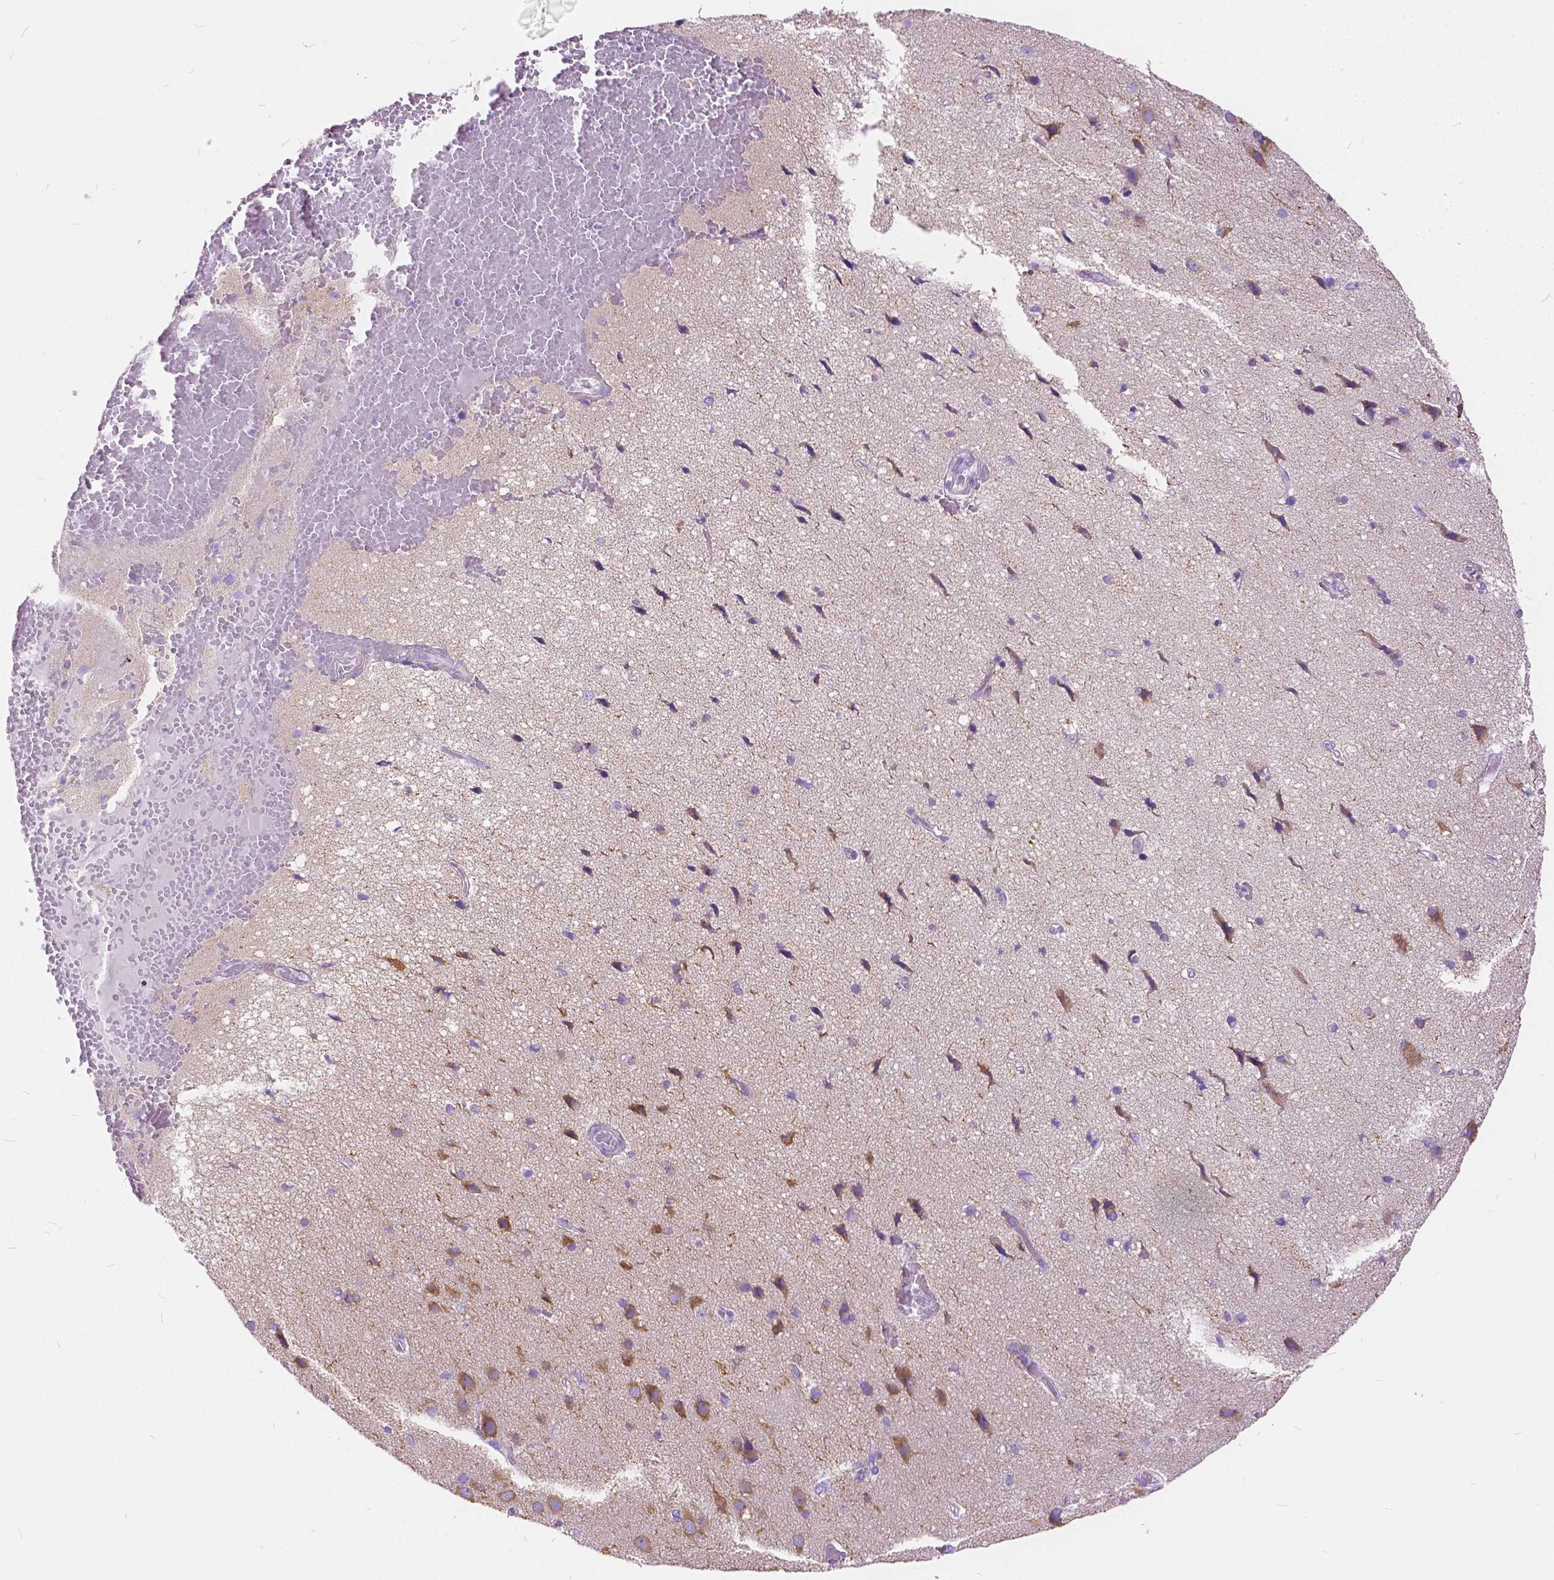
{"staining": {"intensity": "negative", "quantity": "none", "location": "none"}, "tissue": "cerebral cortex", "cell_type": "Endothelial cells", "image_type": "normal", "snomed": [{"axis": "morphology", "description": "Normal tissue, NOS"}, {"axis": "morphology", "description": "Glioma, malignant, High grade"}, {"axis": "topography", "description": "Cerebral cortex"}], "caption": "There is no significant expression in endothelial cells of cerebral cortex. (DAB IHC with hematoxylin counter stain).", "gene": "CHRM1", "patient": {"sex": "male", "age": 71}}